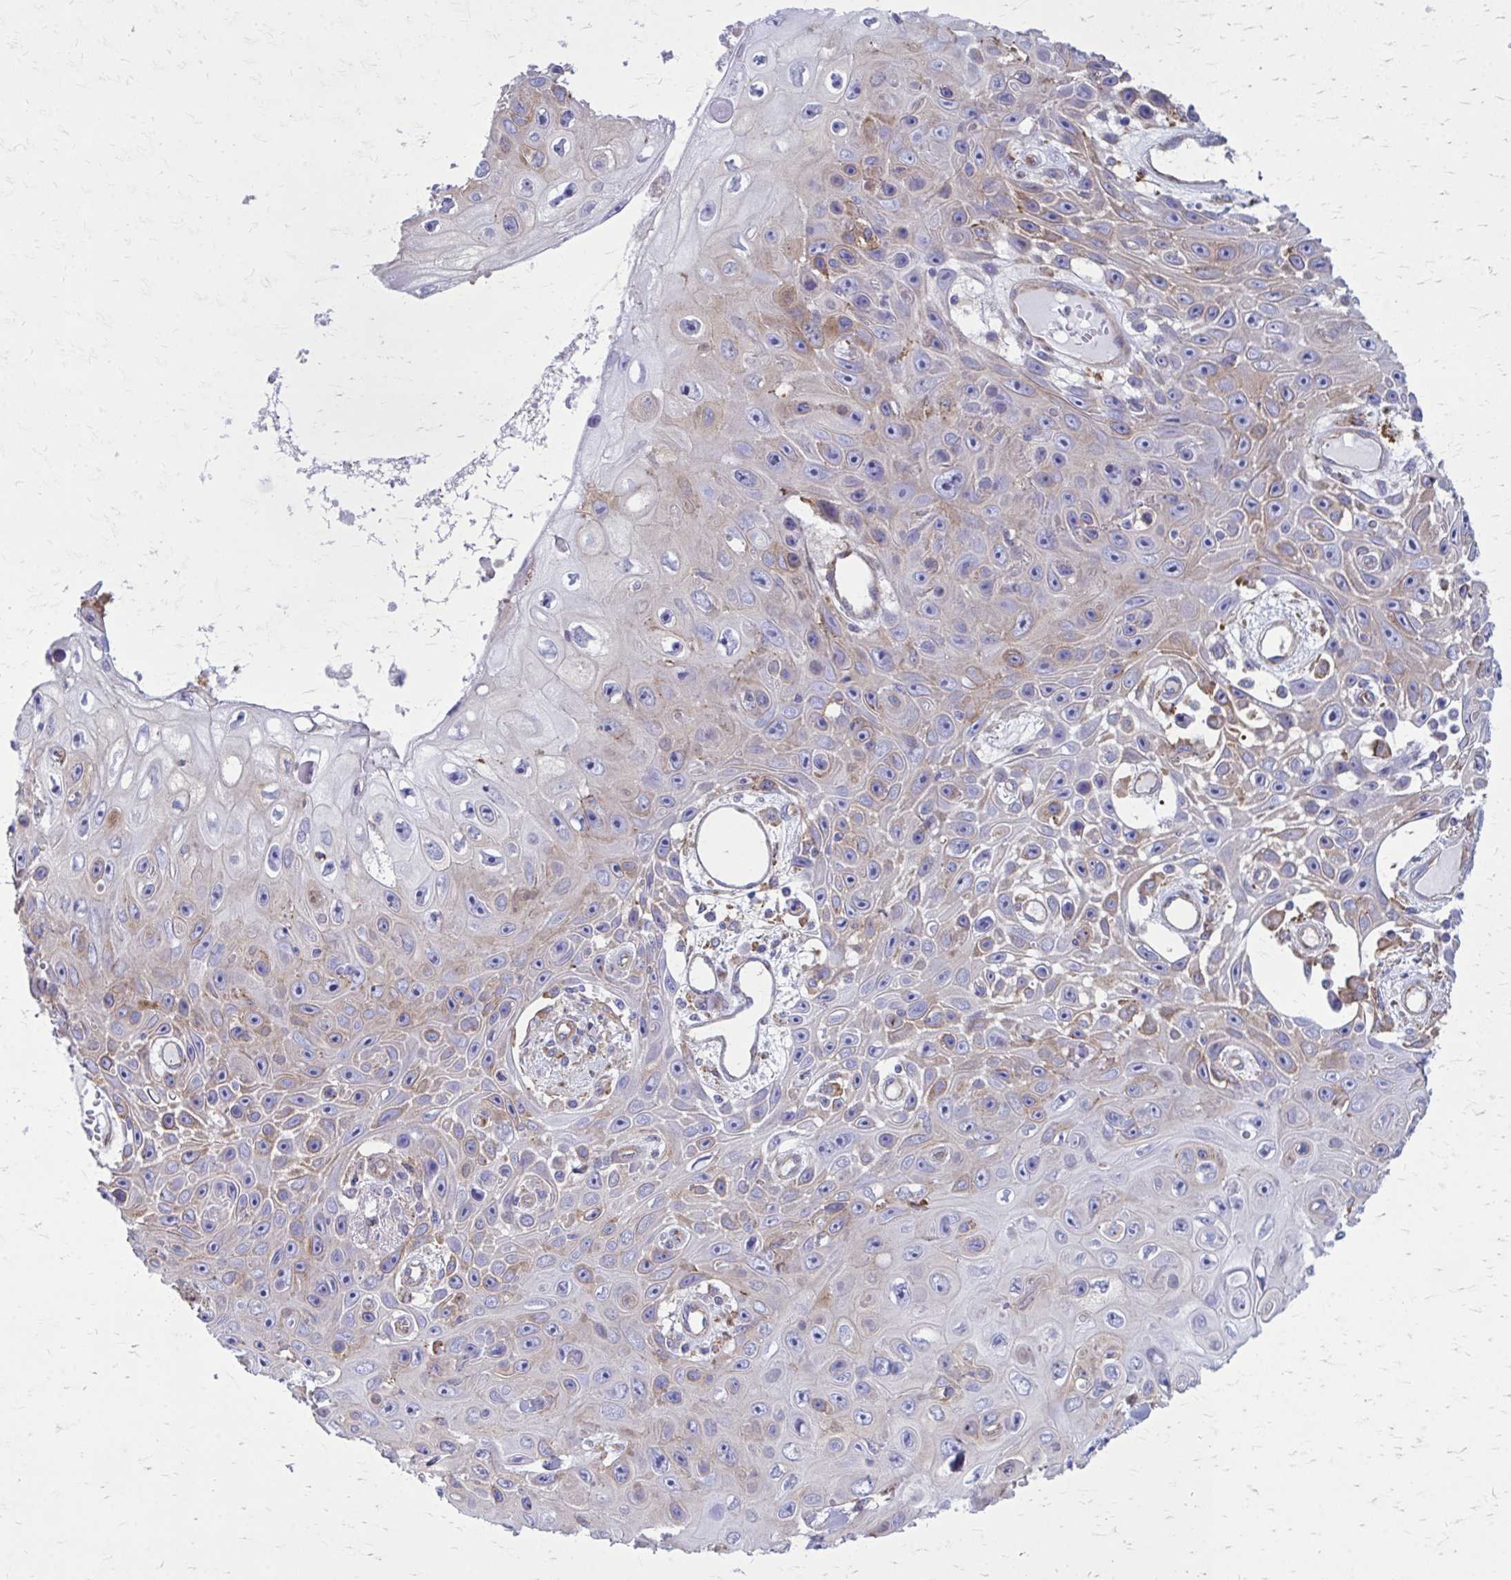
{"staining": {"intensity": "weak", "quantity": "<25%", "location": "cytoplasmic/membranous"}, "tissue": "skin cancer", "cell_type": "Tumor cells", "image_type": "cancer", "snomed": [{"axis": "morphology", "description": "Squamous cell carcinoma, NOS"}, {"axis": "topography", "description": "Skin"}], "caption": "Tumor cells show no significant protein positivity in squamous cell carcinoma (skin).", "gene": "CLTA", "patient": {"sex": "male", "age": 82}}